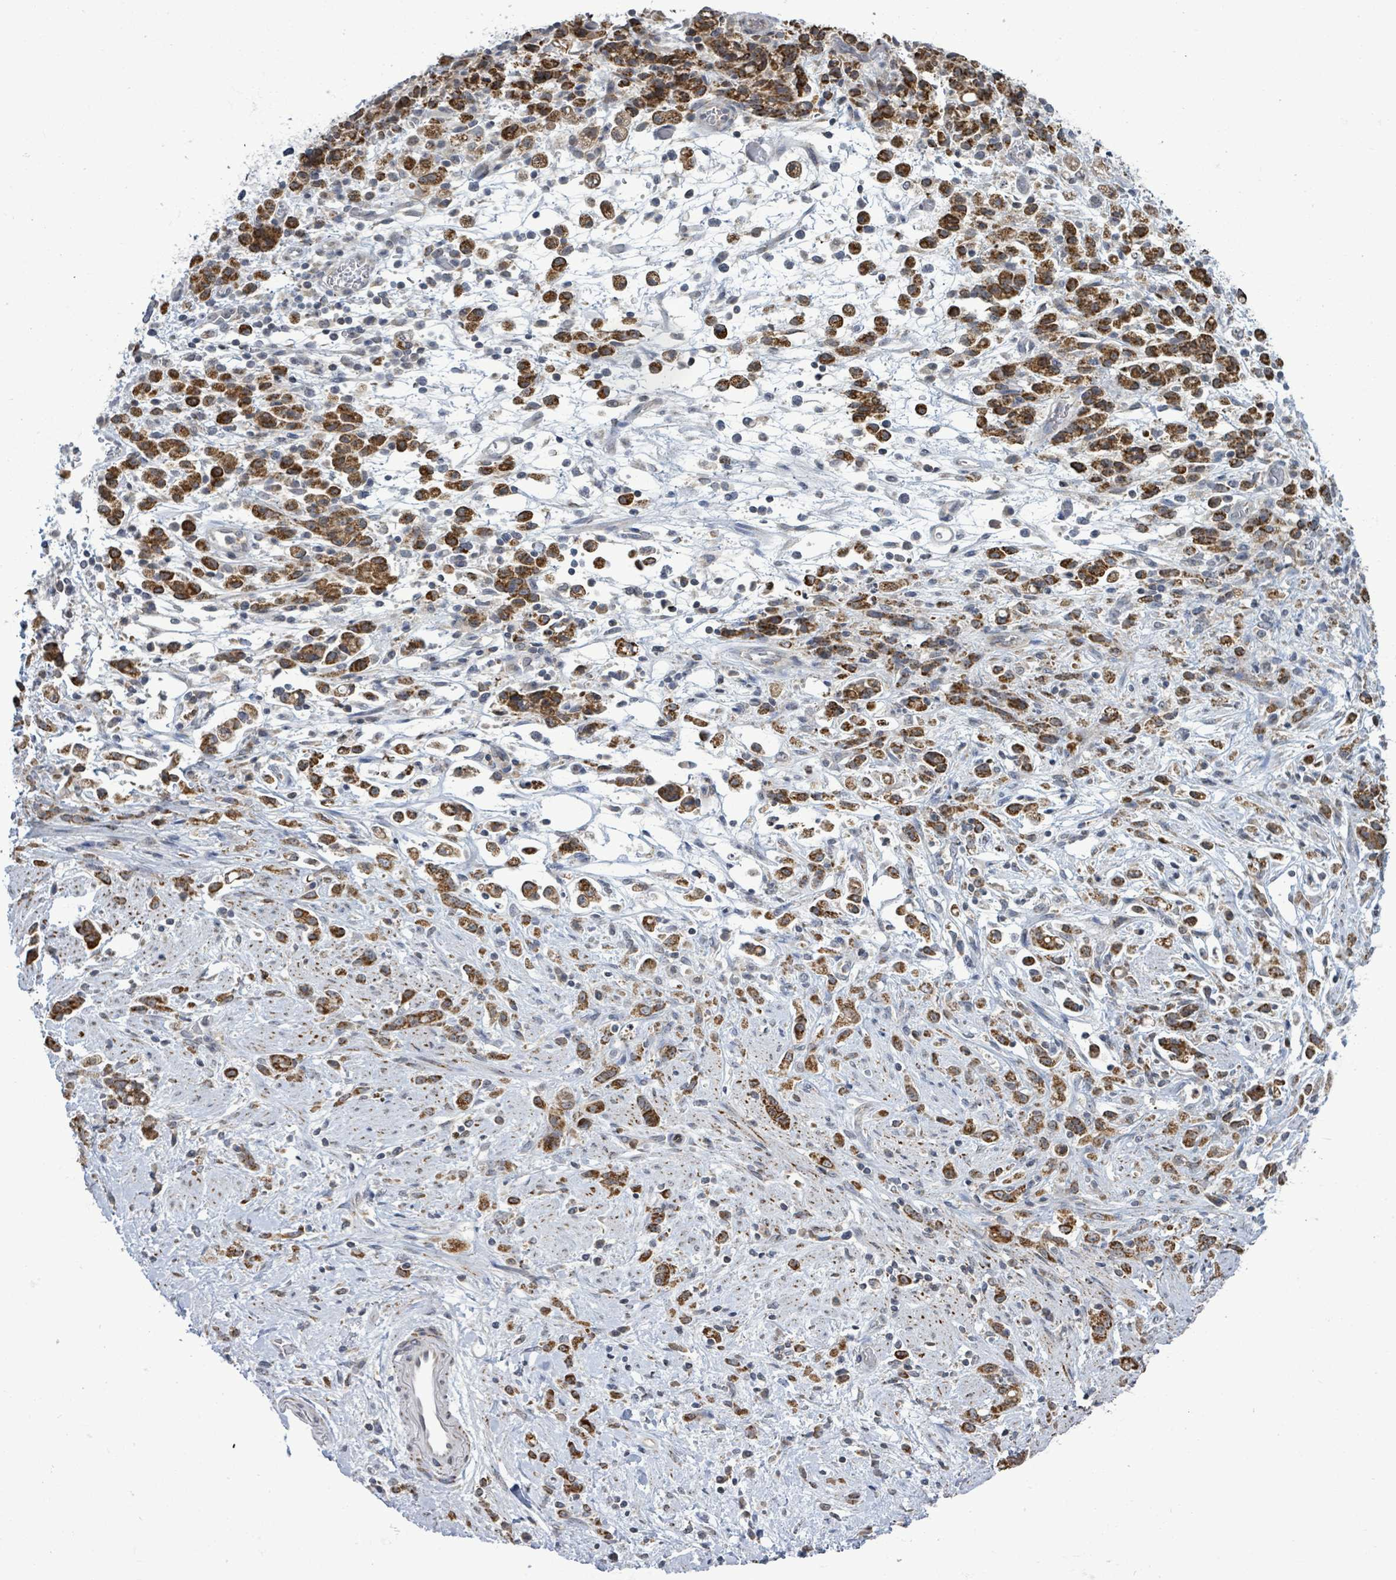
{"staining": {"intensity": "strong", "quantity": ">75%", "location": "cytoplasmic/membranous"}, "tissue": "stomach cancer", "cell_type": "Tumor cells", "image_type": "cancer", "snomed": [{"axis": "morphology", "description": "Adenocarcinoma, NOS"}, {"axis": "topography", "description": "Stomach"}], "caption": "IHC (DAB) staining of stomach cancer shows strong cytoplasmic/membranous protein expression in about >75% of tumor cells.", "gene": "COQ10B", "patient": {"sex": "female", "age": 60}}